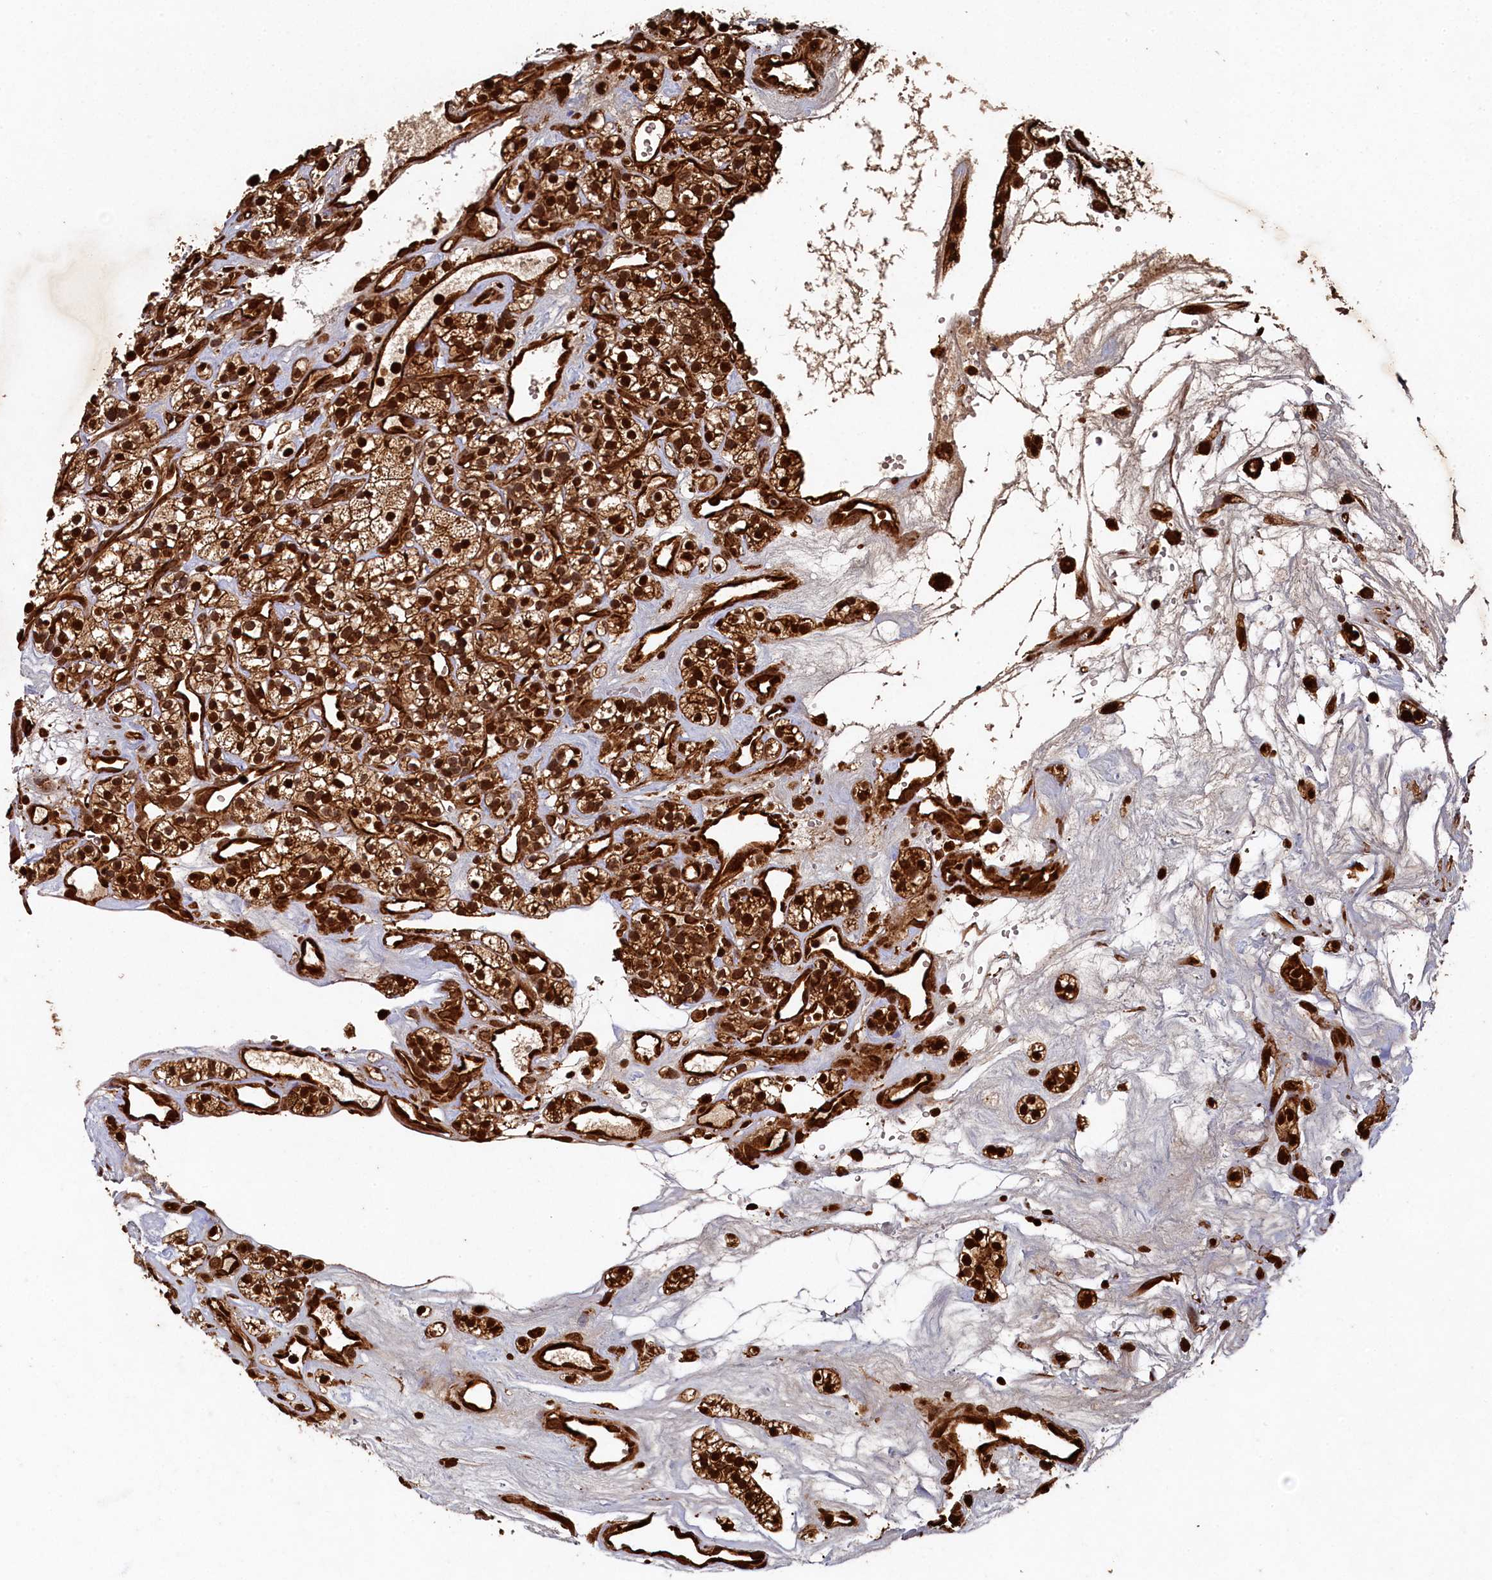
{"staining": {"intensity": "strong", "quantity": ">75%", "location": "cytoplasmic/membranous,nuclear"}, "tissue": "renal cancer", "cell_type": "Tumor cells", "image_type": "cancer", "snomed": [{"axis": "morphology", "description": "Adenocarcinoma, NOS"}, {"axis": "topography", "description": "Kidney"}], "caption": "DAB (3,3'-diaminobenzidine) immunohistochemical staining of human renal adenocarcinoma displays strong cytoplasmic/membranous and nuclear protein staining in about >75% of tumor cells.", "gene": "PIGN", "patient": {"sex": "female", "age": 57}}